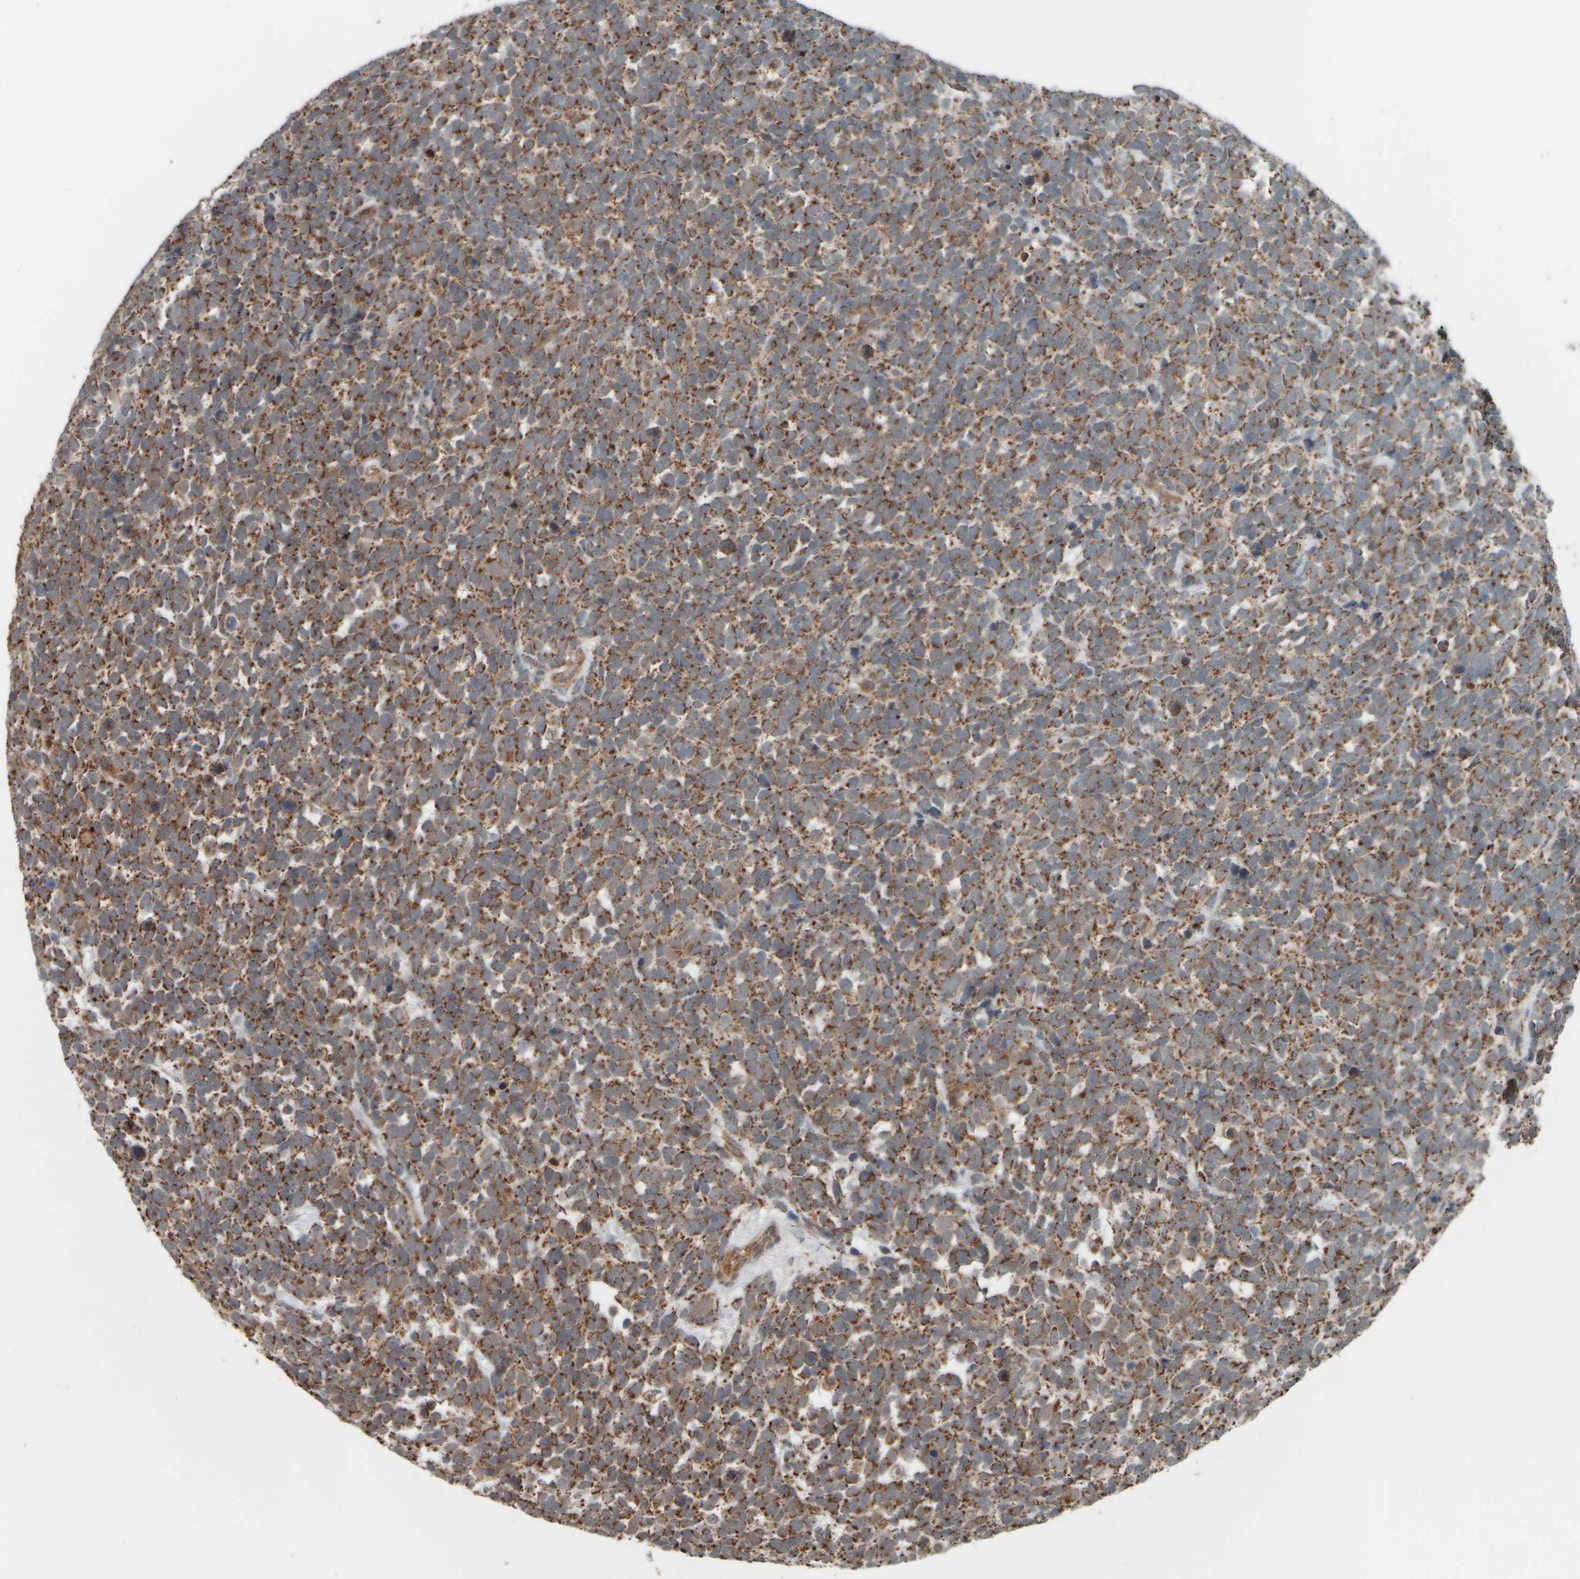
{"staining": {"intensity": "strong", "quantity": ">75%", "location": "cytoplasmic/membranous"}, "tissue": "urothelial cancer", "cell_type": "Tumor cells", "image_type": "cancer", "snomed": [{"axis": "morphology", "description": "Urothelial carcinoma, High grade"}, {"axis": "topography", "description": "Urinary bladder"}], "caption": "The image shows immunohistochemical staining of urothelial cancer. There is strong cytoplasmic/membranous expression is appreciated in approximately >75% of tumor cells.", "gene": "APBB2", "patient": {"sex": "female", "age": 82}}